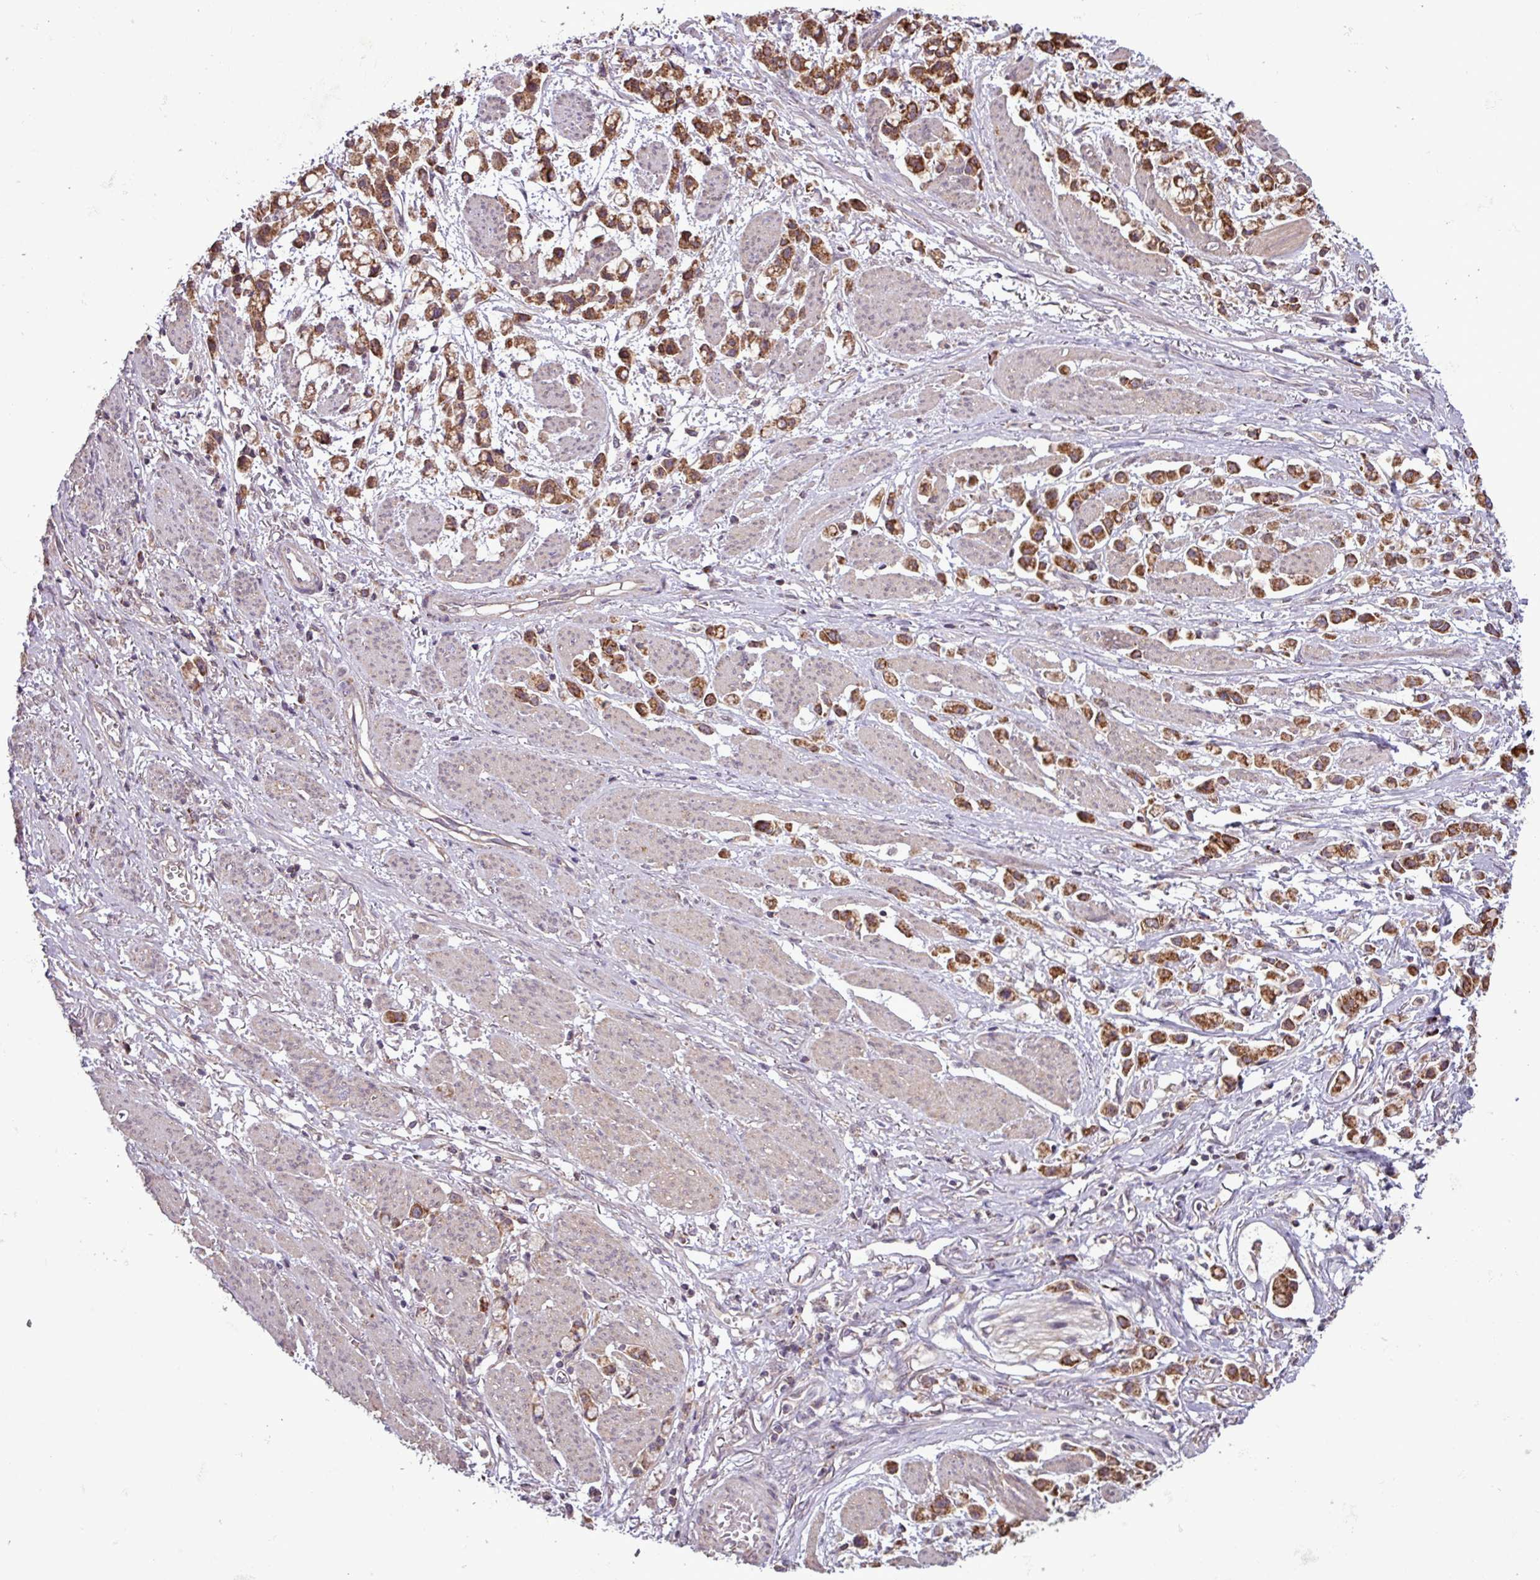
{"staining": {"intensity": "strong", "quantity": ">75%", "location": "cytoplasmic/membranous"}, "tissue": "stomach cancer", "cell_type": "Tumor cells", "image_type": "cancer", "snomed": [{"axis": "morphology", "description": "Adenocarcinoma, NOS"}, {"axis": "topography", "description": "Stomach"}], "caption": "An immunohistochemistry histopathology image of neoplastic tissue is shown. Protein staining in brown shows strong cytoplasmic/membranous positivity in stomach adenocarcinoma within tumor cells. Using DAB (3,3'-diaminobenzidine) (brown) and hematoxylin (blue) stains, captured at high magnification using brightfield microscopy.", "gene": "MCTP2", "patient": {"sex": "female", "age": 81}}